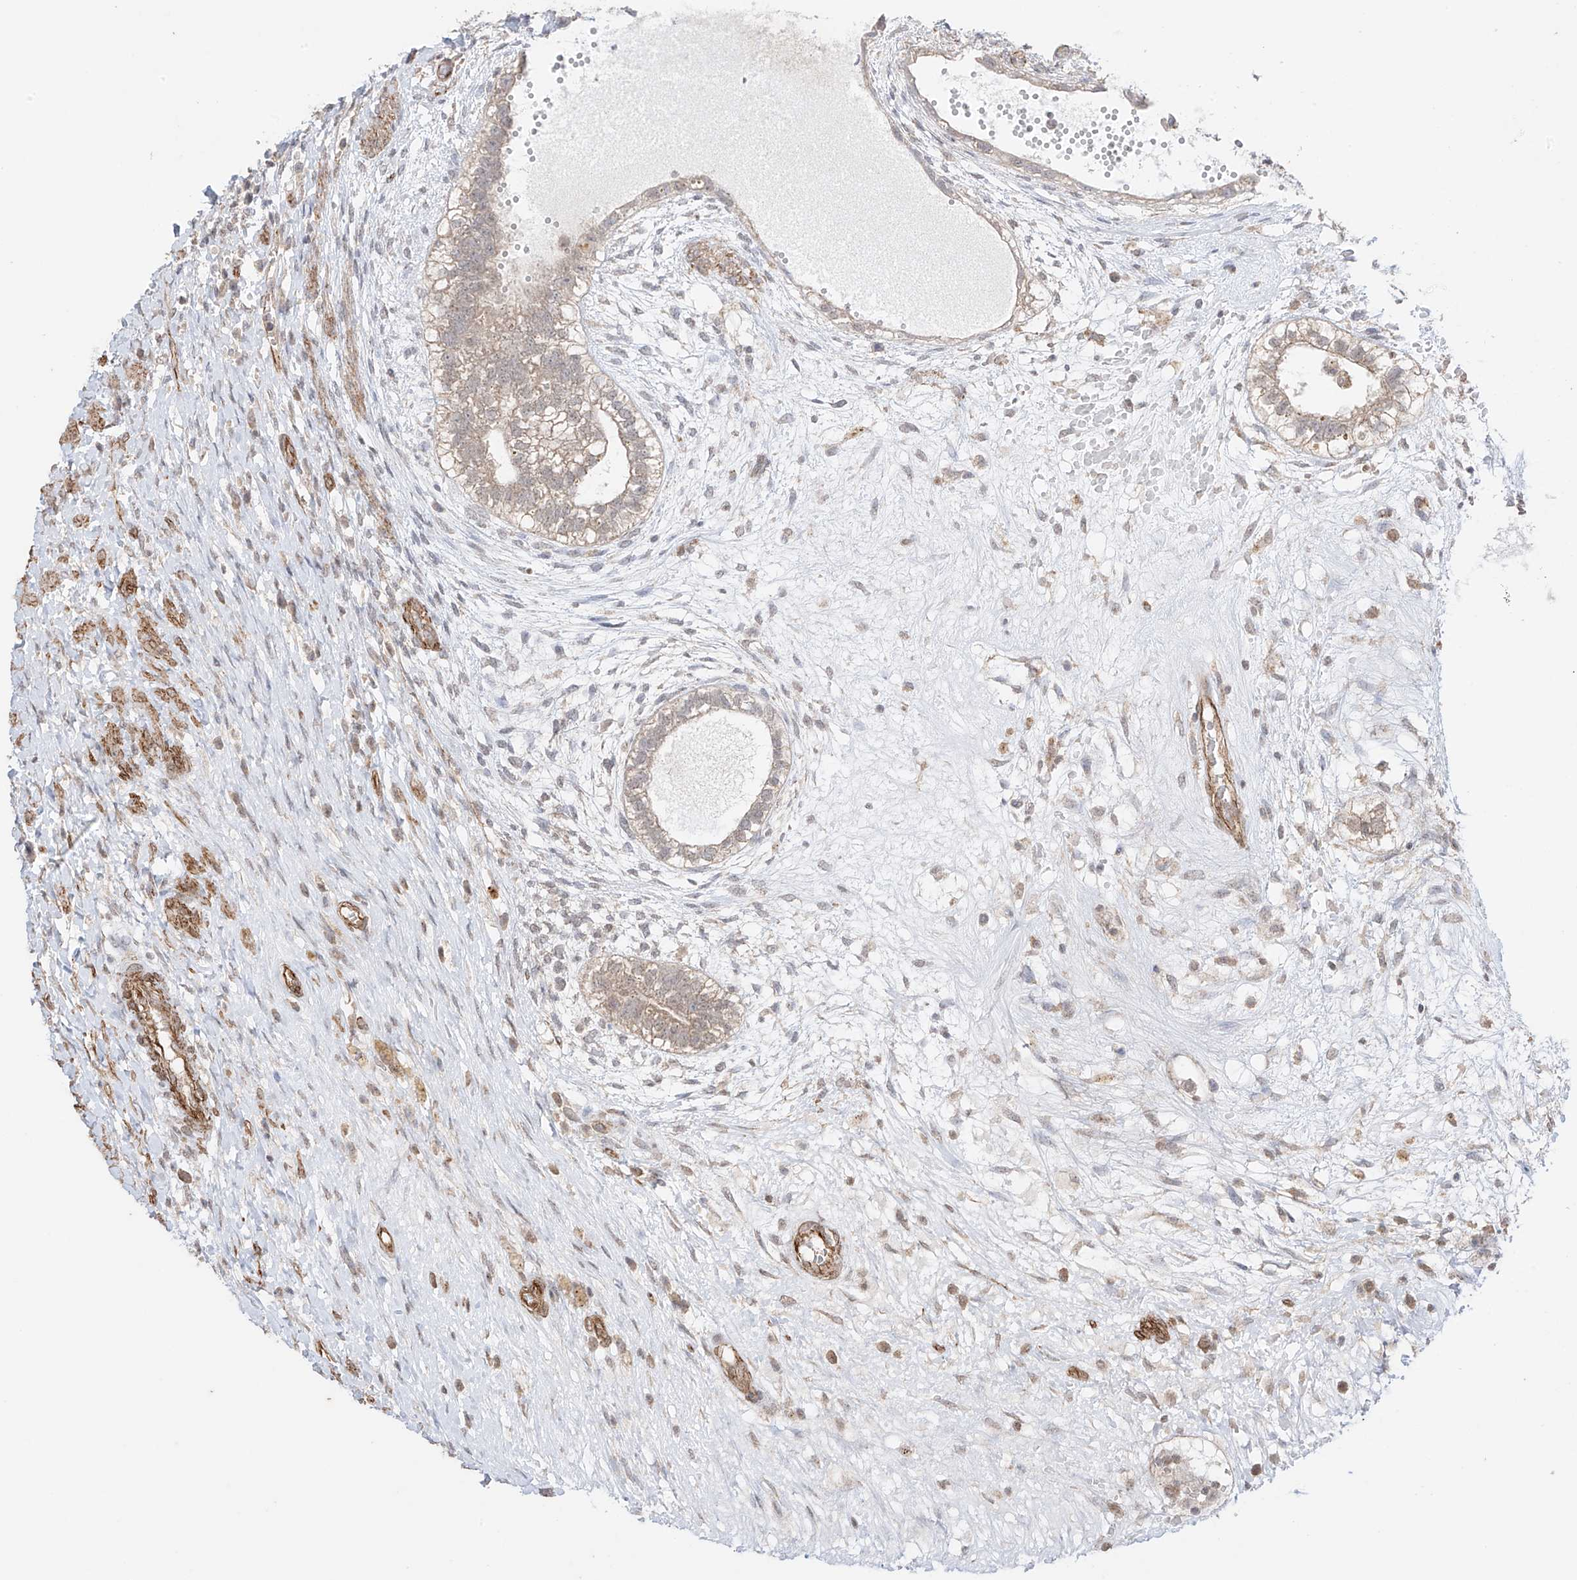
{"staining": {"intensity": "weak", "quantity": "<25%", "location": "cytoplasmic/membranous"}, "tissue": "testis cancer", "cell_type": "Tumor cells", "image_type": "cancer", "snomed": [{"axis": "morphology", "description": "Carcinoma, Embryonal, NOS"}, {"axis": "topography", "description": "Testis"}], "caption": "Micrograph shows no significant protein positivity in tumor cells of testis cancer. Brightfield microscopy of immunohistochemistry stained with DAB (3,3'-diaminobenzidine) (brown) and hematoxylin (blue), captured at high magnification.", "gene": "TTLL5", "patient": {"sex": "male", "age": 26}}